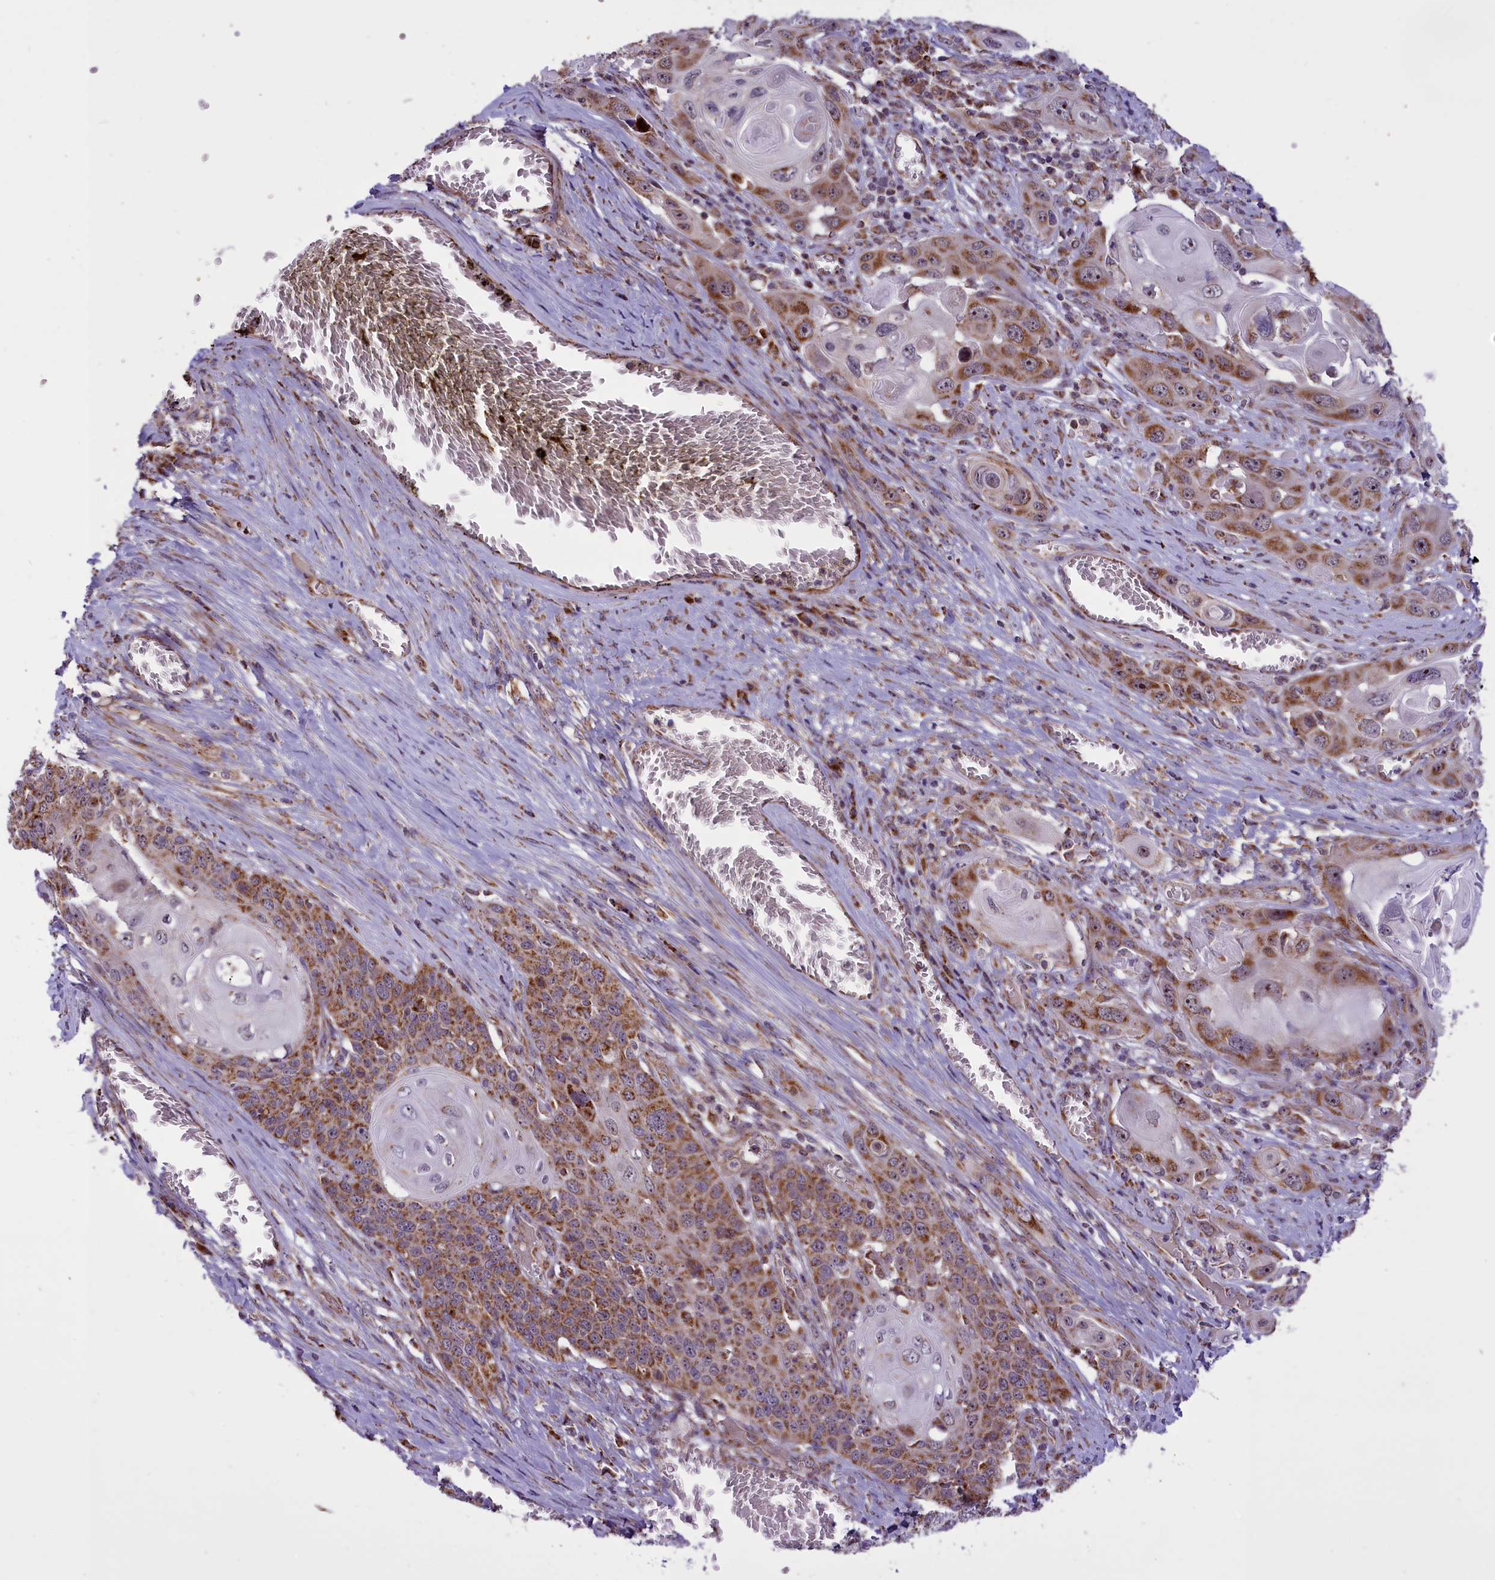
{"staining": {"intensity": "moderate", "quantity": "25%-75%", "location": "cytoplasmic/membranous"}, "tissue": "skin cancer", "cell_type": "Tumor cells", "image_type": "cancer", "snomed": [{"axis": "morphology", "description": "Squamous cell carcinoma, NOS"}, {"axis": "topography", "description": "Skin"}], "caption": "High-magnification brightfield microscopy of skin squamous cell carcinoma stained with DAB (brown) and counterstained with hematoxylin (blue). tumor cells exhibit moderate cytoplasmic/membranous expression is identified in about25%-75% of cells. (IHC, brightfield microscopy, high magnification).", "gene": "NDUFS5", "patient": {"sex": "male", "age": 55}}